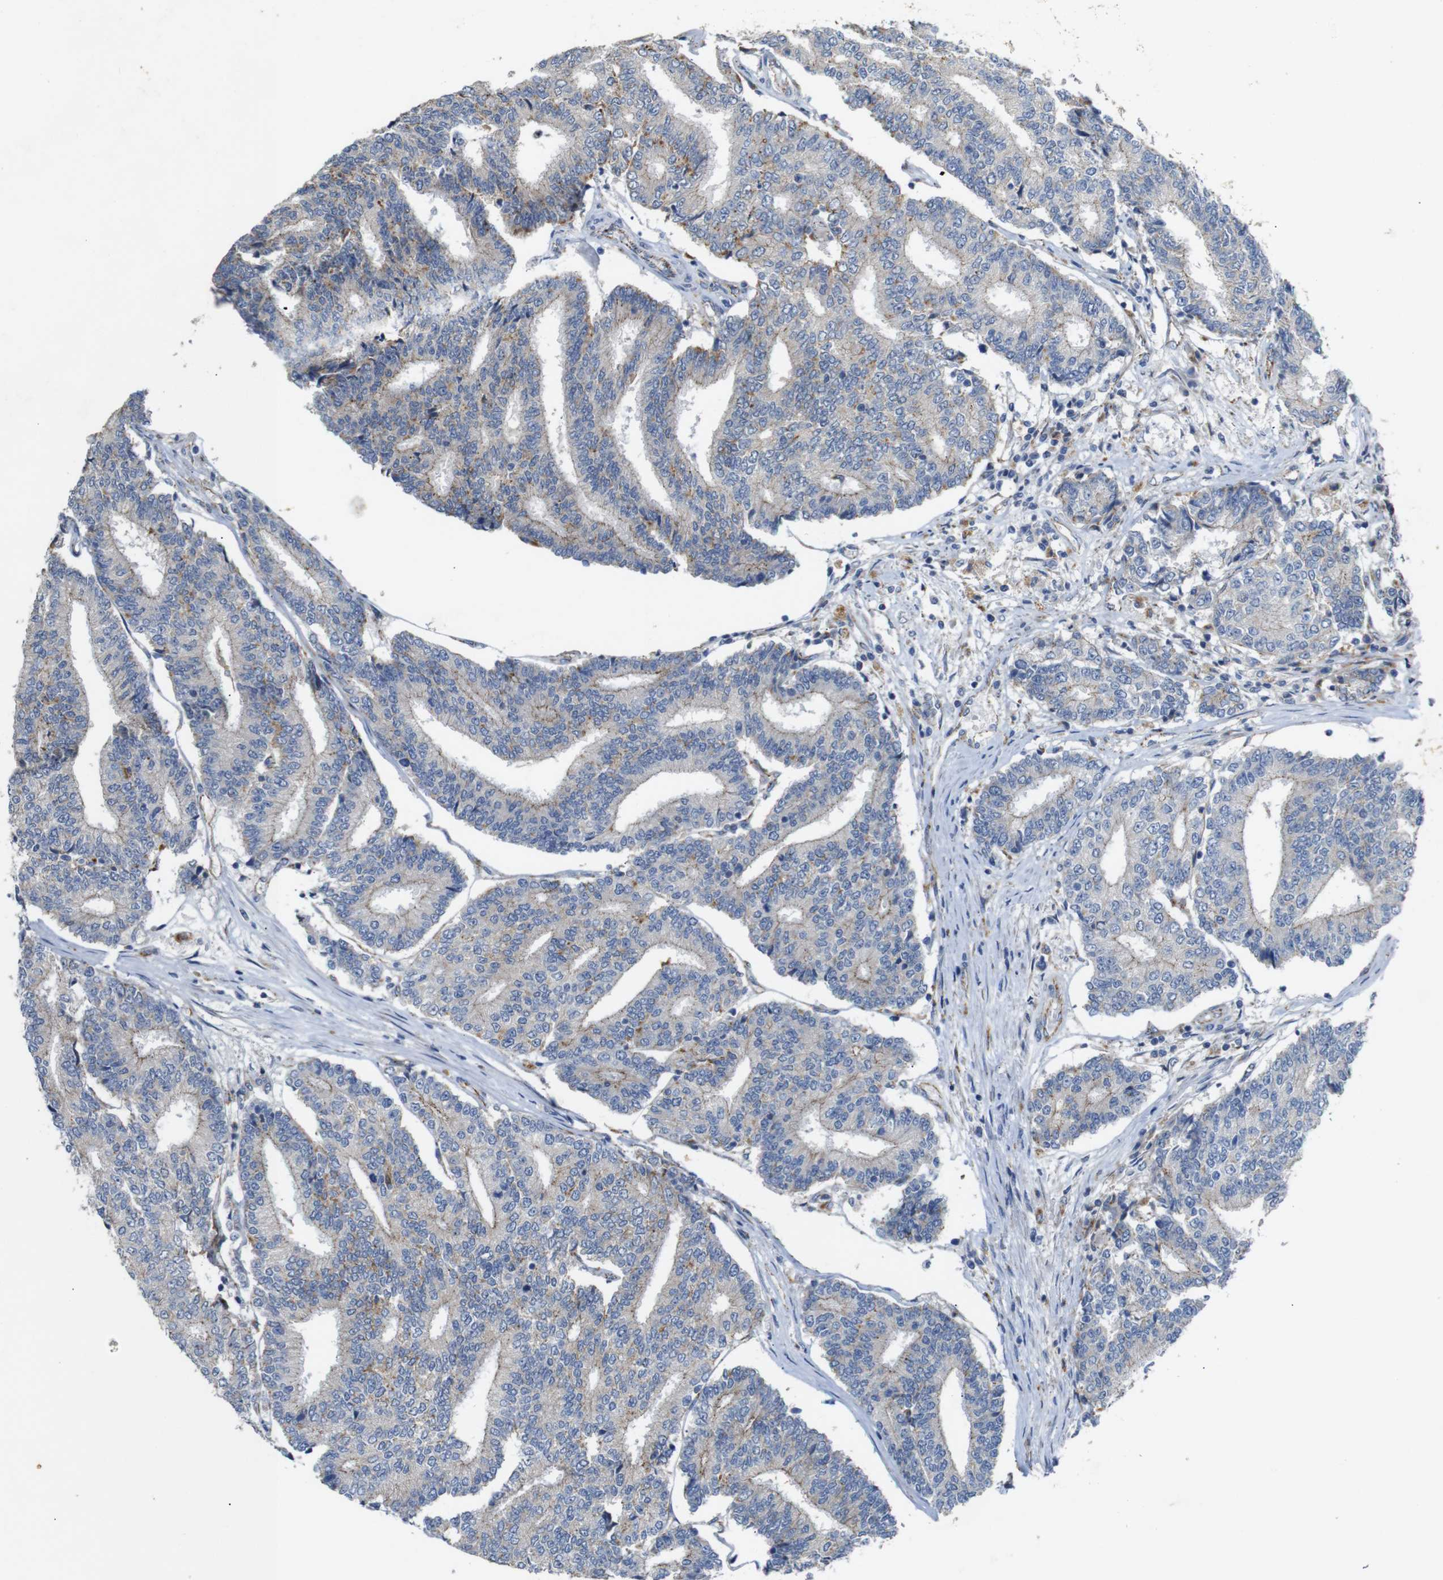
{"staining": {"intensity": "weak", "quantity": "25%-75%", "location": "cytoplasmic/membranous"}, "tissue": "prostate cancer", "cell_type": "Tumor cells", "image_type": "cancer", "snomed": [{"axis": "morphology", "description": "Normal tissue, NOS"}, {"axis": "morphology", "description": "Adenocarcinoma, High grade"}, {"axis": "topography", "description": "Prostate"}, {"axis": "topography", "description": "Seminal veicle"}], "caption": "Immunohistochemistry (IHC) staining of prostate cancer (high-grade adenocarcinoma), which reveals low levels of weak cytoplasmic/membranous positivity in approximately 25%-75% of tumor cells indicating weak cytoplasmic/membranous protein staining. The staining was performed using DAB (brown) for protein detection and nuclei were counterstained in hematoxylin (blue).", "gene": "NHLRC3", "patient": {"sex": "male", "age": 55}}